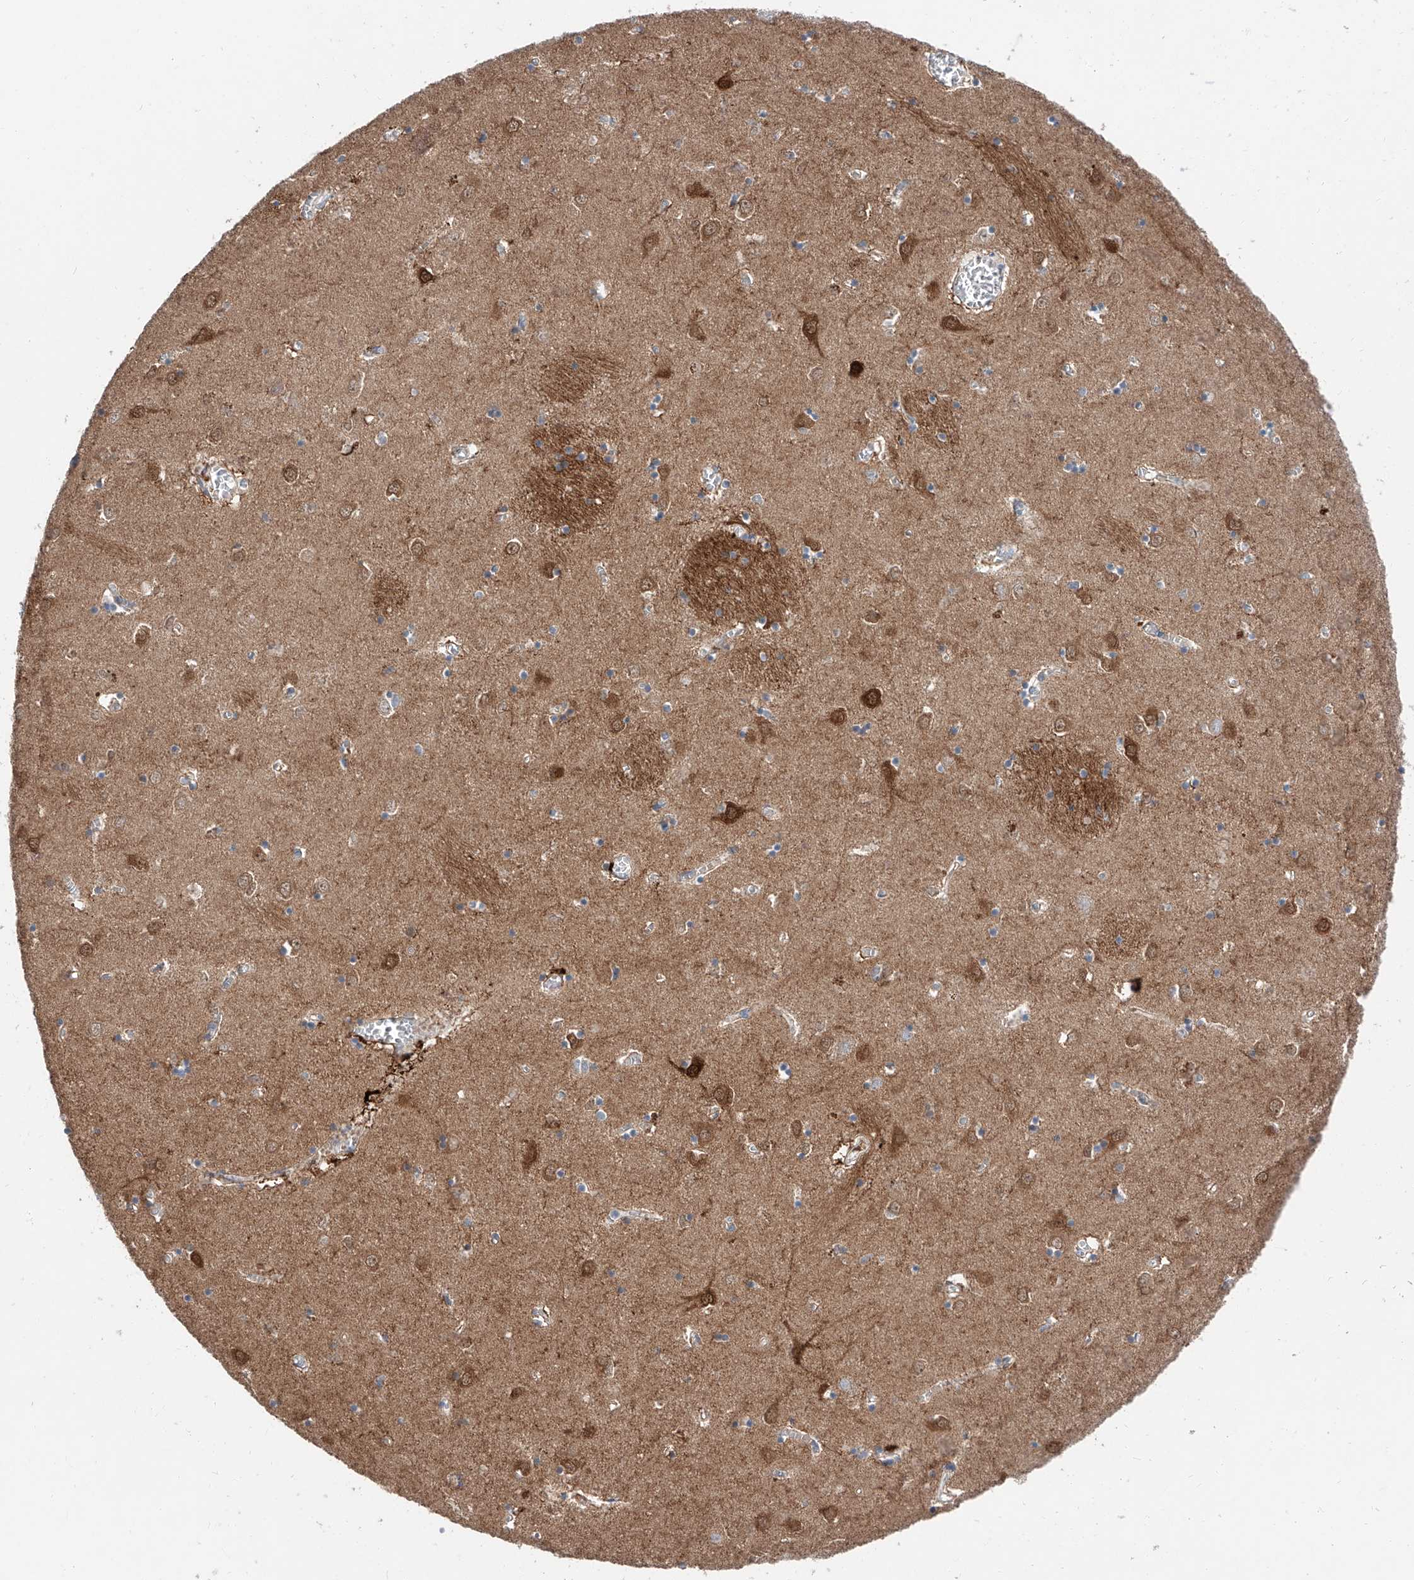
{"staining": {"intensity": "moderate", "quantity": "<25%", "location": "cytoplasmic/membranous"}, "tissue": "caudate", "cell_type": "Glial cells", "image_type": "normal", "snomed": [{"axis": "morphology", "description": "Normal tissue, NOS"}, {"axis": "topography", "description": "Lateral ventricle wall"}], "caption": "The micrograph displays immunohistochemical staining of benign caudate. There is moderate cytoplasmic/membranous positivity is appreciated in about <25% of glial cells.", "gene": "FUCA2", "patient": {"sex": "male", "age": 70}}